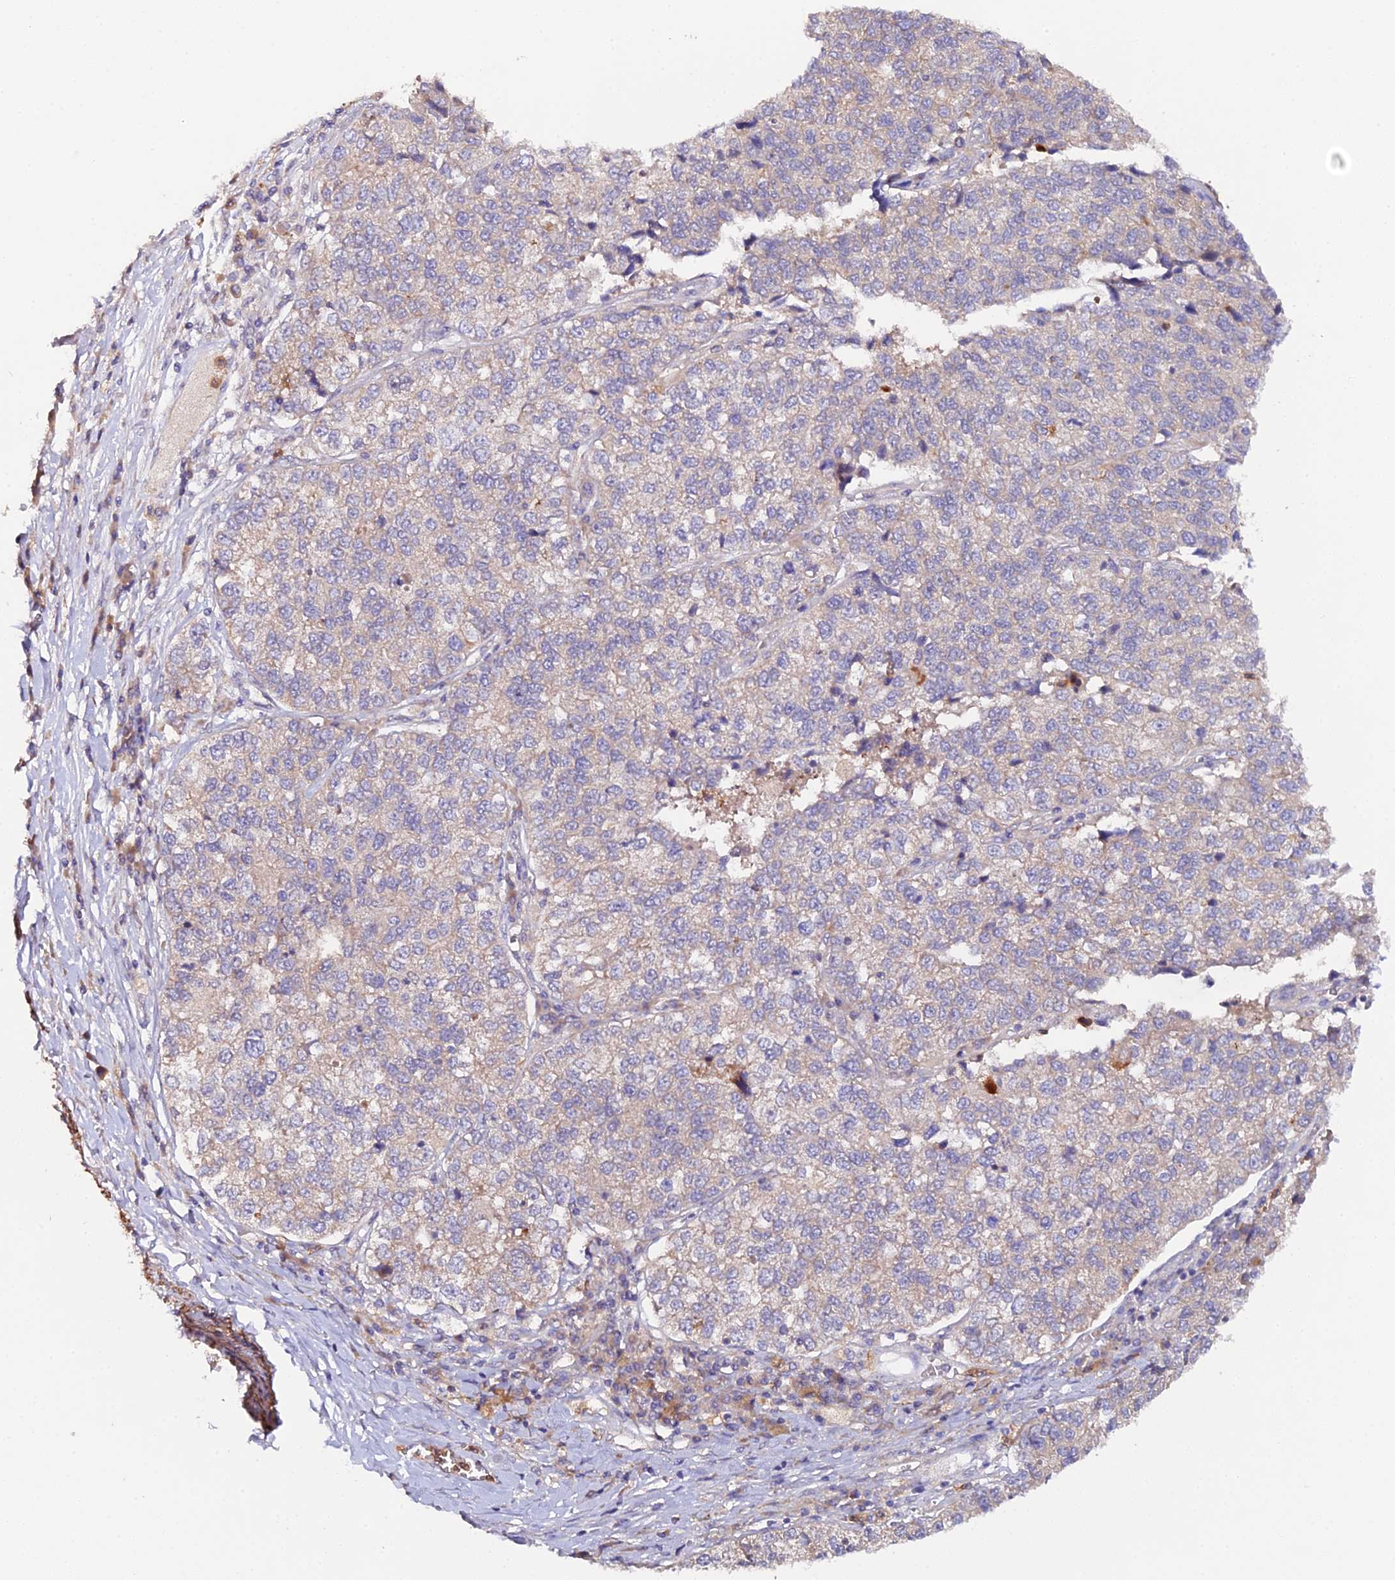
{"staining": {"intensity": "weak", "quantity": "<25%", "location": "cytoplasmic/membranous"}, "tissue": "lung cancer", "cell_type": "Tumor cells", "image_type": "cancer", "snomed": [{"axis": "morphology", "description": "Adenocarcinoma, NOS"}, {"axis": "topography", "description": "Lung"}], "caption": "IHC photomicrograph of neoplastic tissue: human lung adenocarcinoma stained with DAB (3,3'-diaminobenzidine) reveals no significant protein staining in tumor cells.", "gene": "TRIM26", "patient": {"sex": "male", "age": 49}}